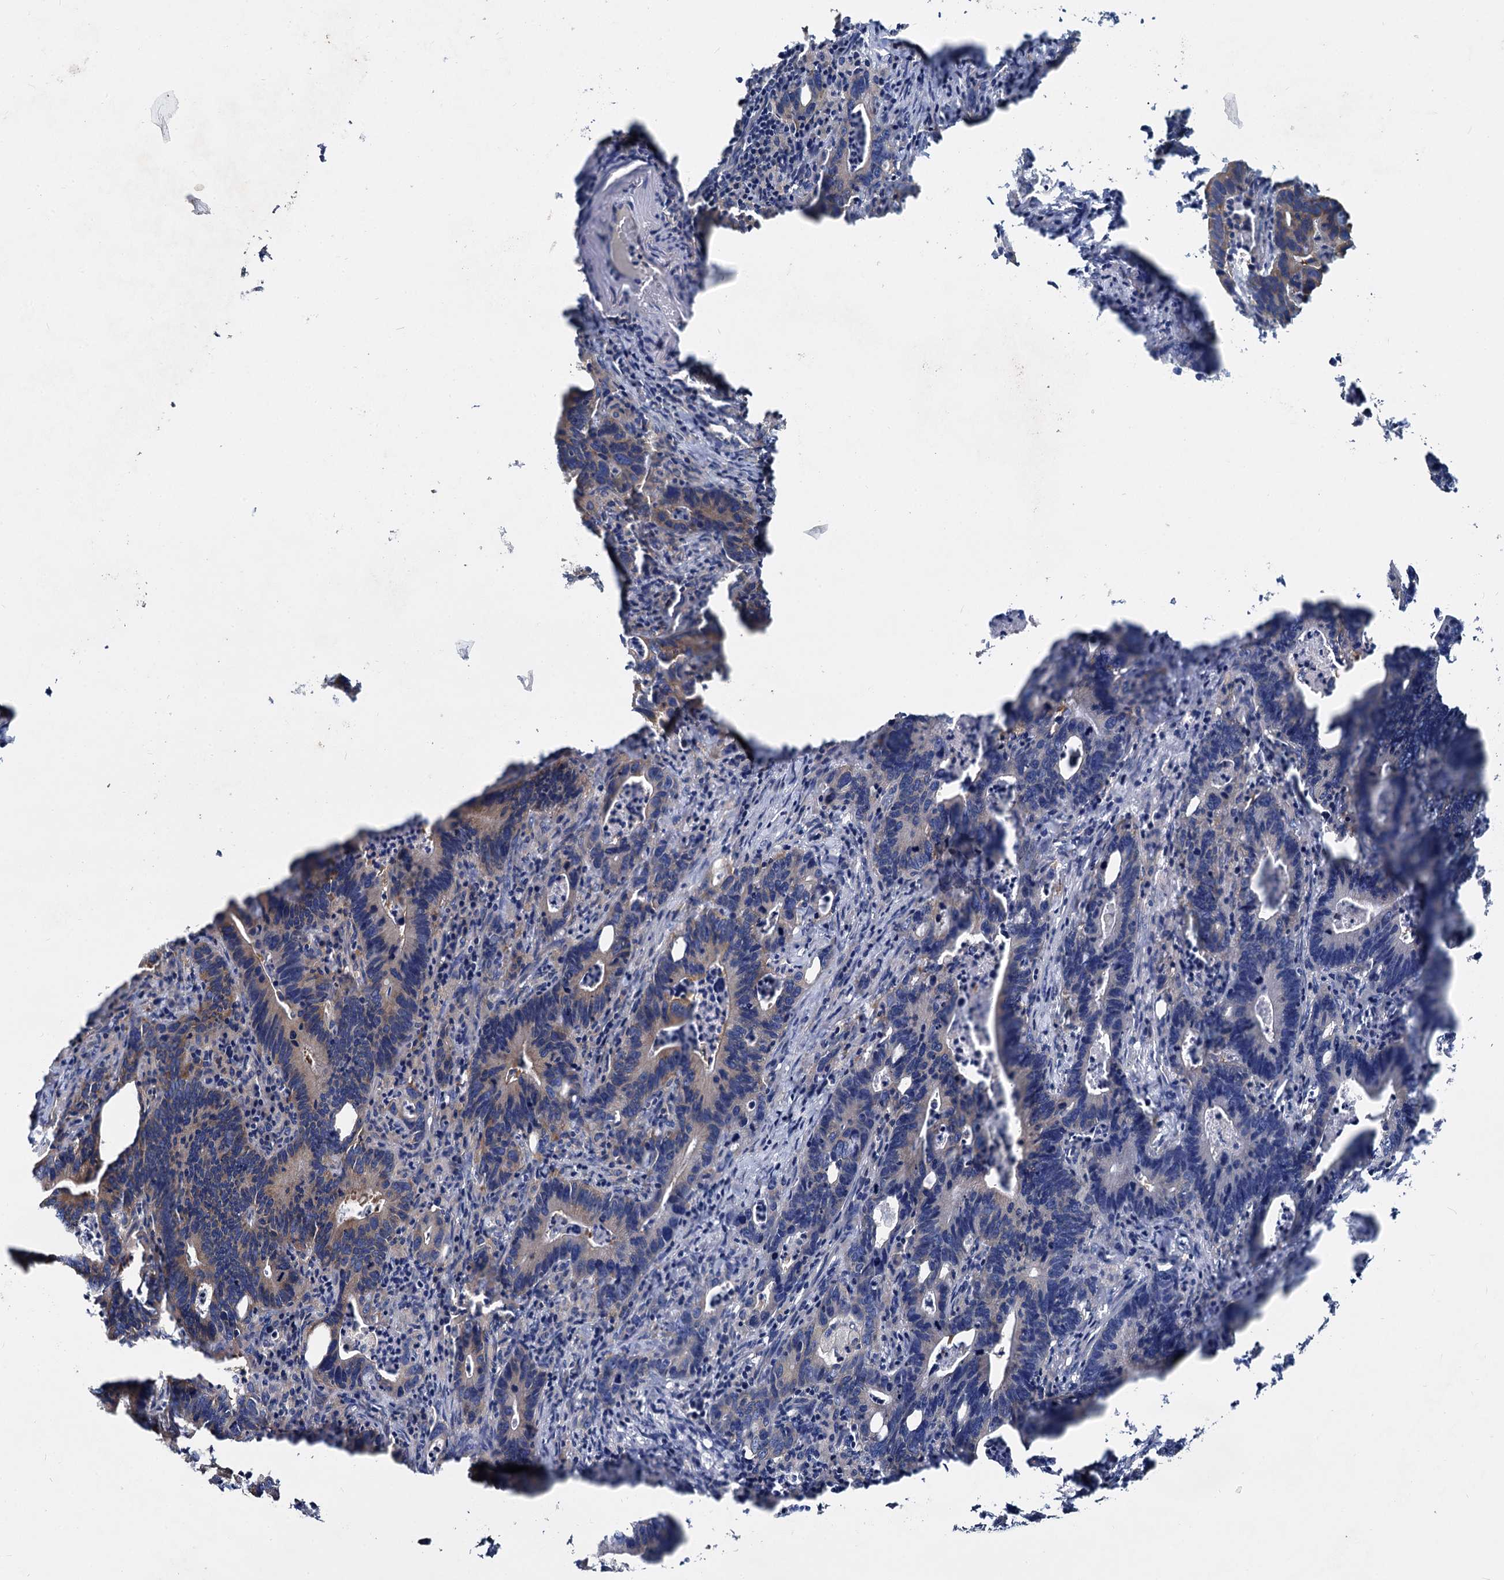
{"staining": {"intensity": "weak", "quantity": "<25%", "location": "cytoplasmic/membranous"}, "tissue": "colorectal cancer", "cell_type": "Tumor cells", "image_type": "cancer", "snomed": [{"axis": "morphology", "description": "Adenocarcinoma, NOS"}, {"axis": "topography", "description": "Colon"}], "caption": "This is a photomicrograph of immunohistochemistry (IHC) staining of adenocarcinoma (colorectal), which shows no staining in tumor cells.", "gene": "QARS1", "patient": {"sex": "female", "age": 75}}